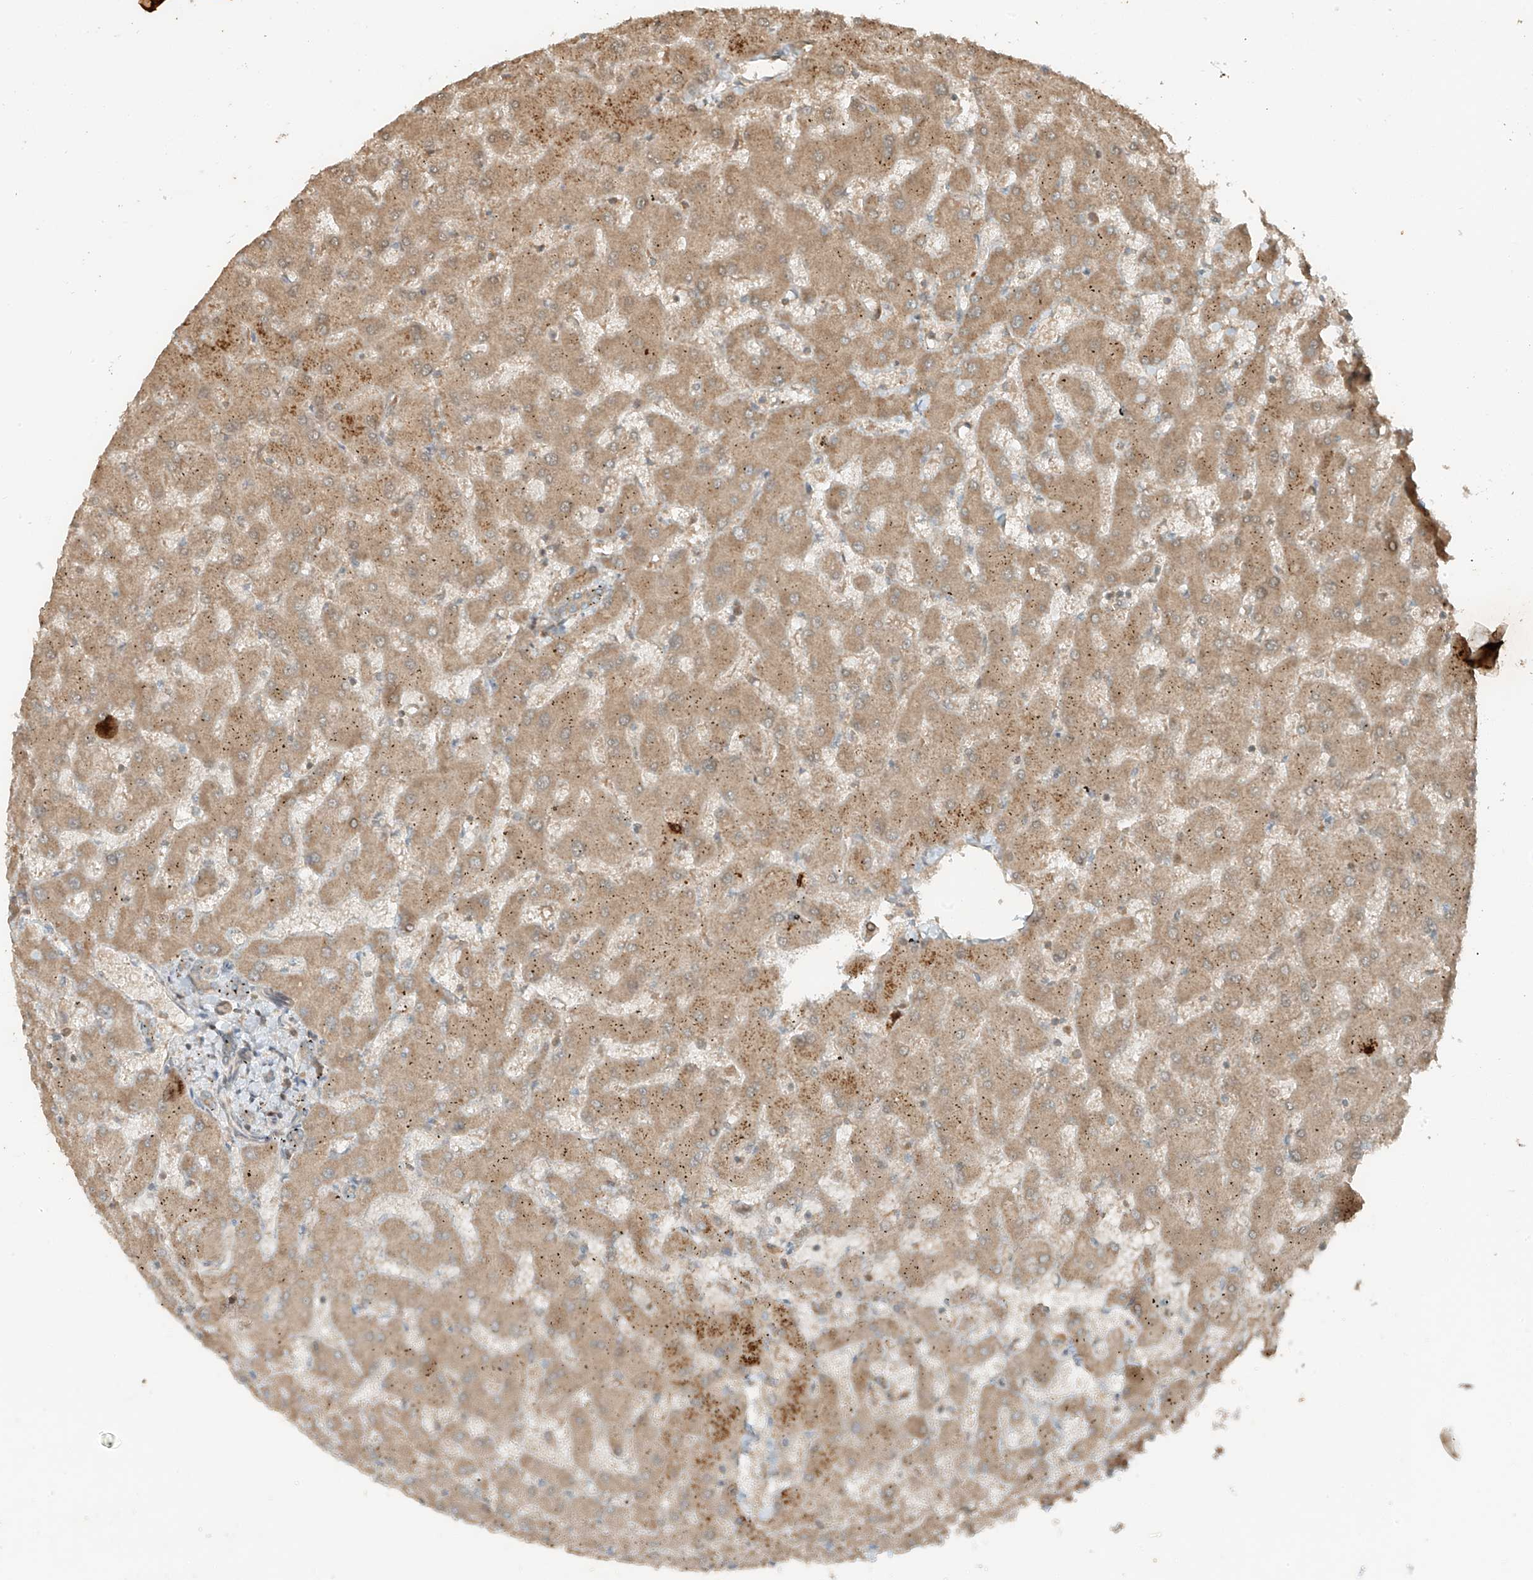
{"staining": {"intensity": "weak", "quantity": ">75%", "location": "cytoplasmic/membranous"}, "tissue": "liver", "cell_type": "Cholangiocytes", "image_type": "normal", "snomed": [{"axis": "morphology", "description": "Normal tissue, NOS"}, {"axis": "topography", "description": "Liver"}], "caption": "Liver stained with a brown dye demonstrates weak cytoplasmic/membranous positive expression in approximately >75% of cholangiocytes.", "gene": "ANKZF1", "patient": {"sex": "female", "age": 63}}